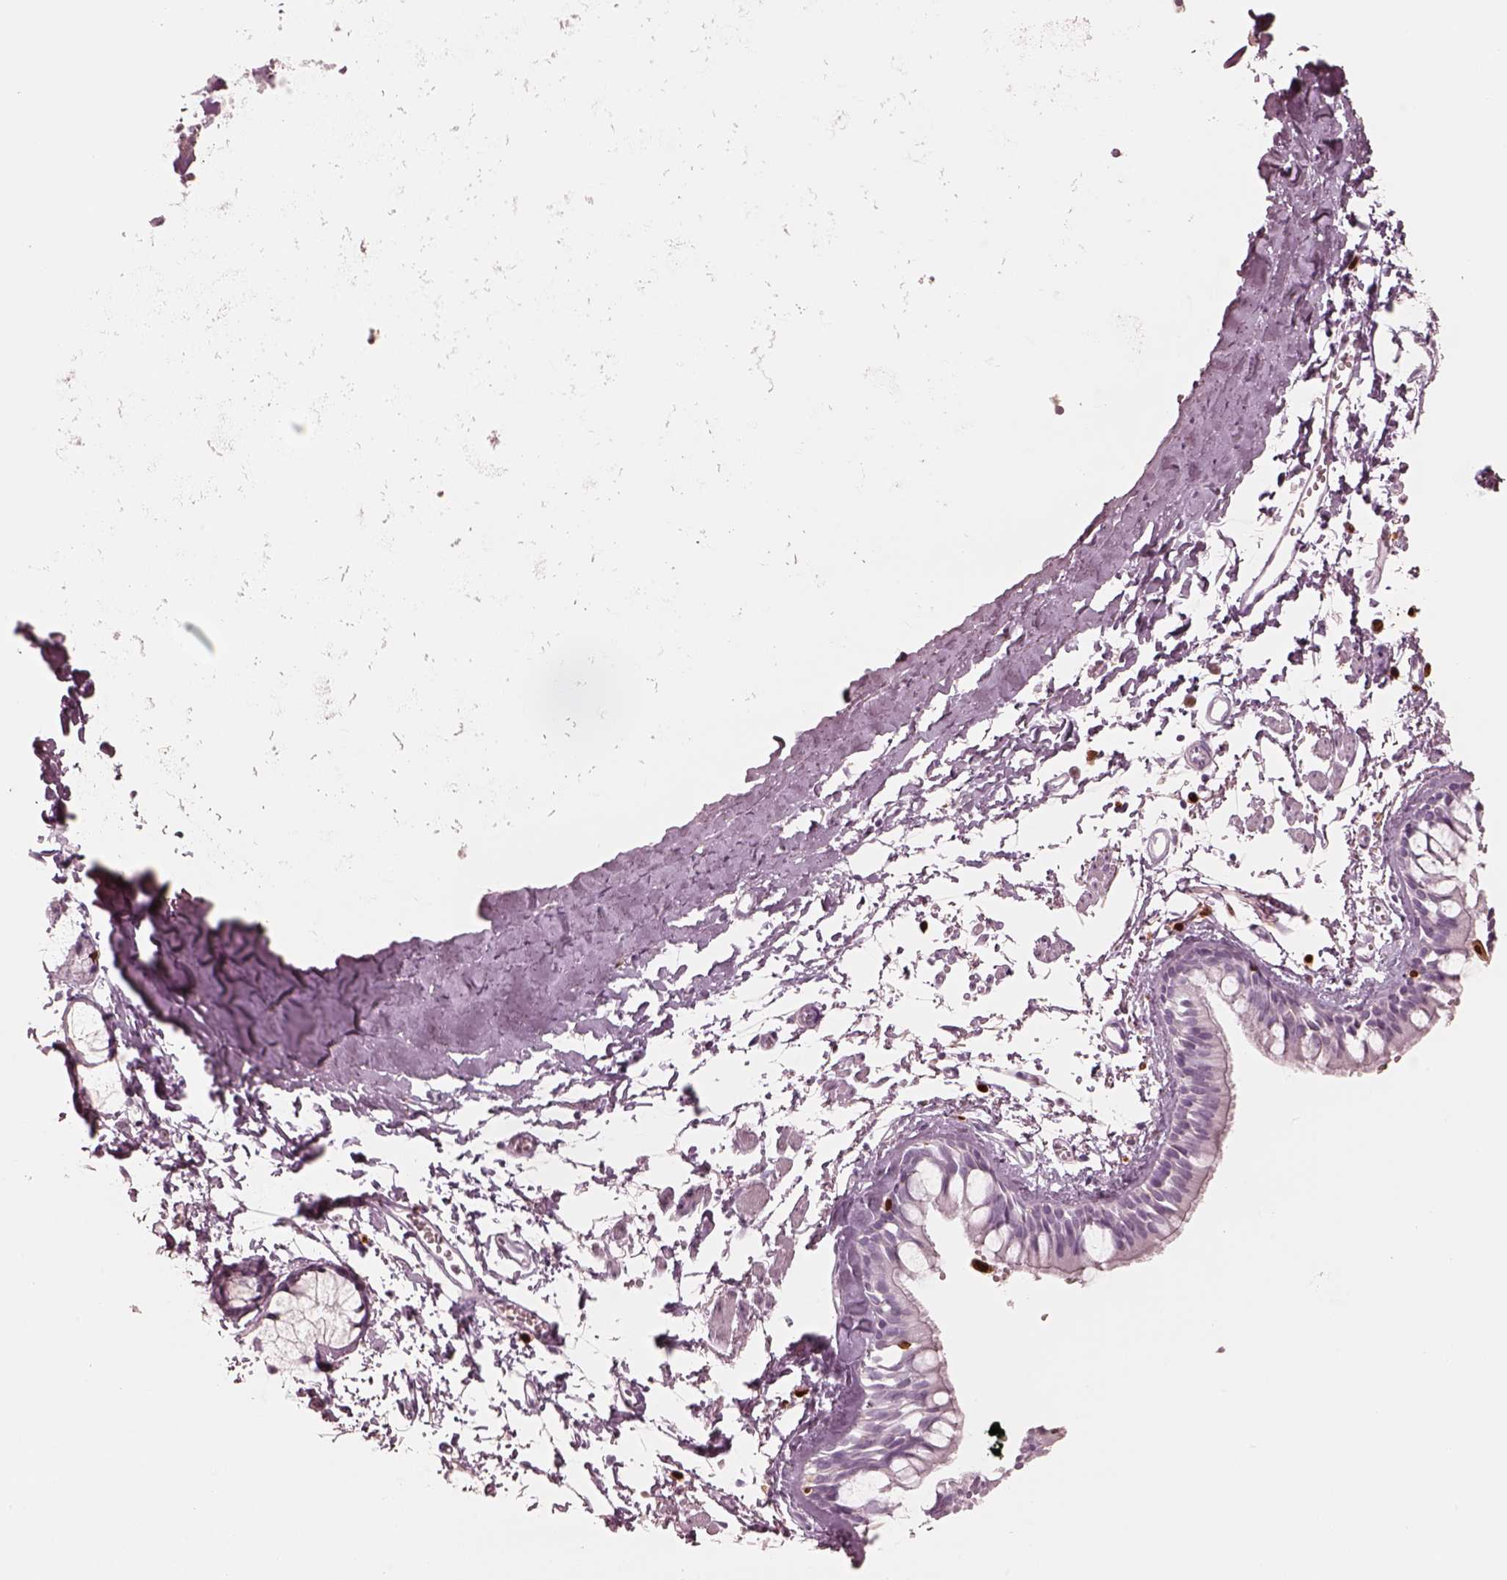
{"staining": {"intensity": "negative", "quantity": "none", "location": "none"}, "tissue": "bronchus", "cell_type": "Respiratory epithelial cells", "image_type": "normal", "snomed": [{"axis": "morphology", "description": "Normal tissue, NOS"}, {"axis": "topography", "description": "Cartilage tissue"}, {"axis": "topography", "description": "Bronchus"}], "caption": "Histopathology image shows no significant protein expression in respiratory epithelial cells of unremarkable bronchus. (DAB (3,3'-diaminobenzidine) immunohistochemistry with hematoxylin counter stain).", "gene": "ALOX5", "patient": {"sex": "female", "age": 59}}